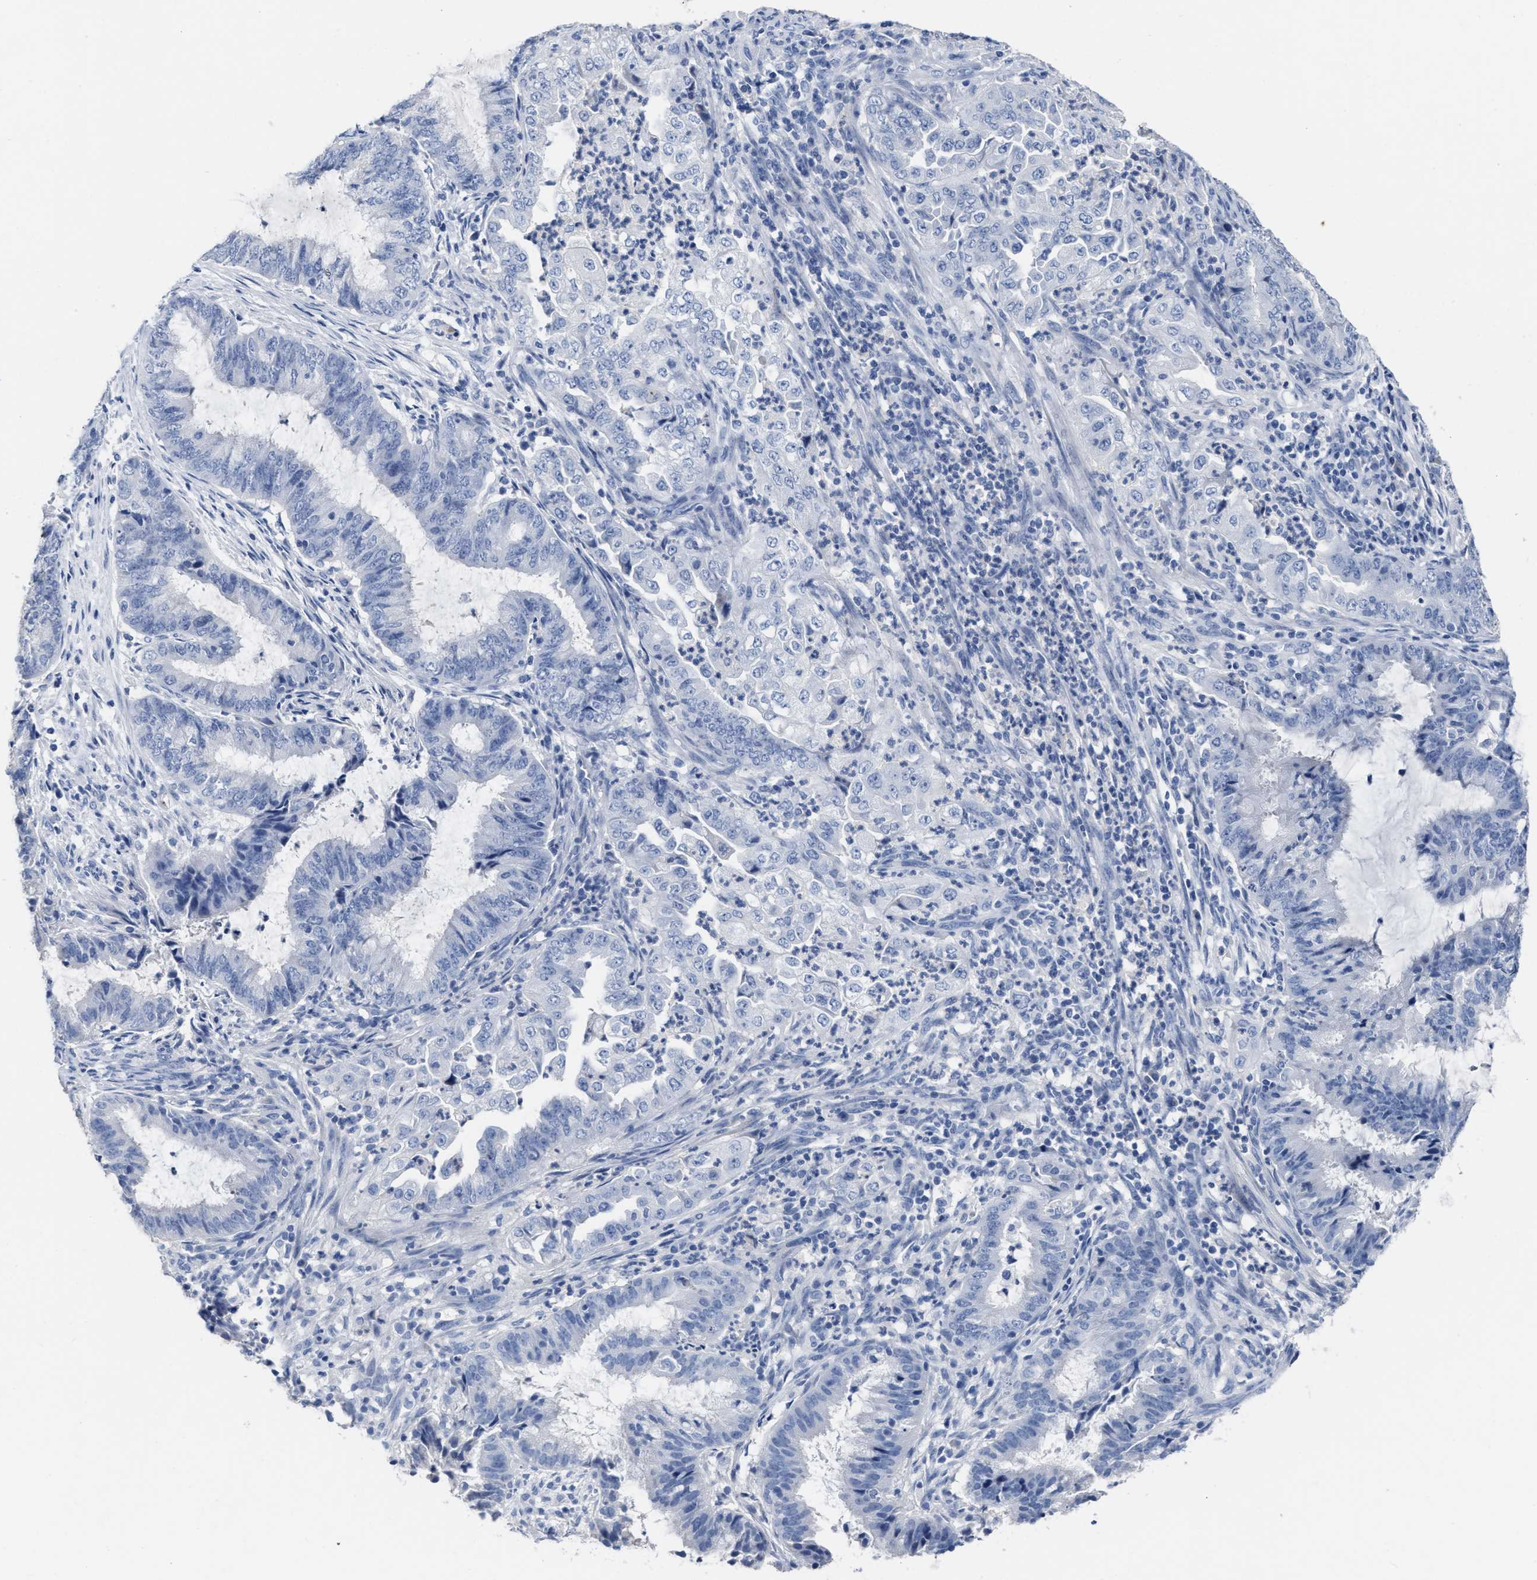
{"staining": {"intensity": "negative", "quantity": "none", "location": "none"}, "tissue": "endometrial cancer", "cell_type": "Tumor cells", "image_type": "cancer", "snomed": [{"axis": "morphology", "description": "Adenocarcinoma, NOS"}, {"axis": "topography", "description": "Endometrium"}], "caption": "IHC micrograph of neoplastic tissue: human endometrial cancer stained with DAB (3,3'-diaminobenzidine) shows no significant protein positivity in tumor cells.", "gene": "CEACAM5", "patient": {"sex": "female", "age": 51}}